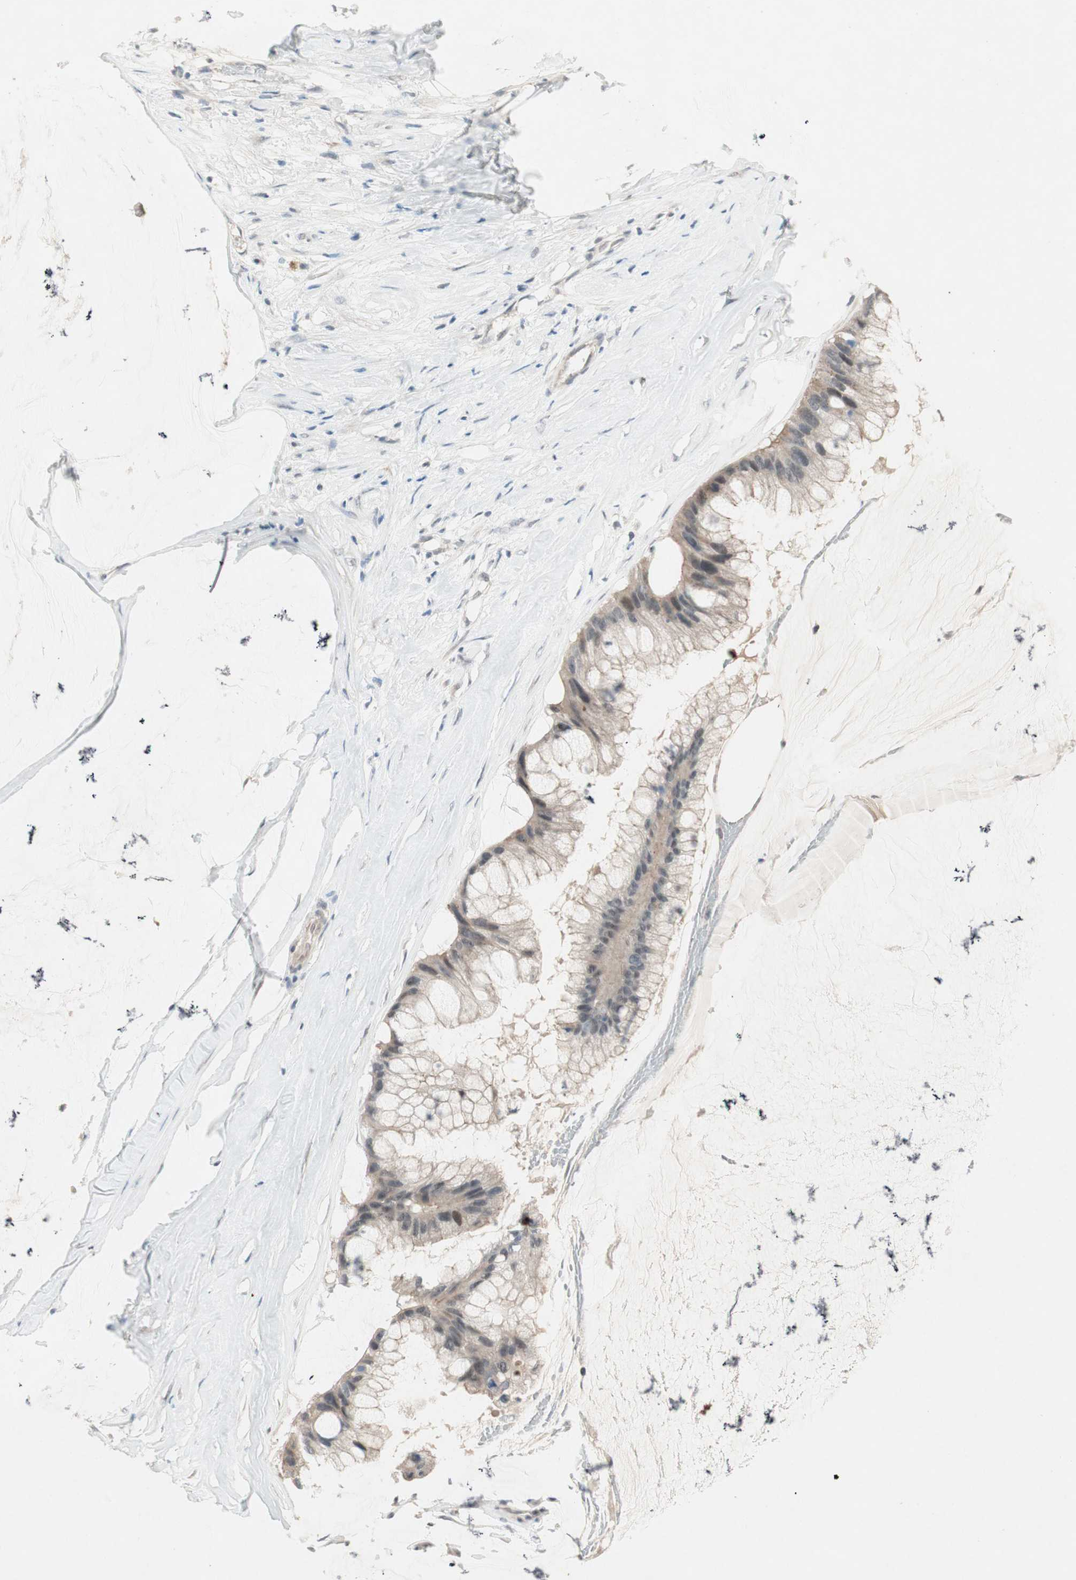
{"staining": {"intensity": "weak", "quantity": ">75%", "location": "cytoplasmic/membranous"}, "tissue": "ovarian cancer", "cell_type": "Tumor cells", "image_type": "cancer", "snomed": [{"axis": "morphology", "description": "Cystadenocarcinoma, mucinous, NOS"}, {"axis": "topography", "description": "Ovary"}], "caption": "Ovarian mucinous cystadenocarcinoma stained for a protein (brown) reveals weak cytoplasmic/membranous positive positivity in approximately >75% of tumor cells.", "gene": "RTL6", "patient": {"sex": "female", "age": 39}}